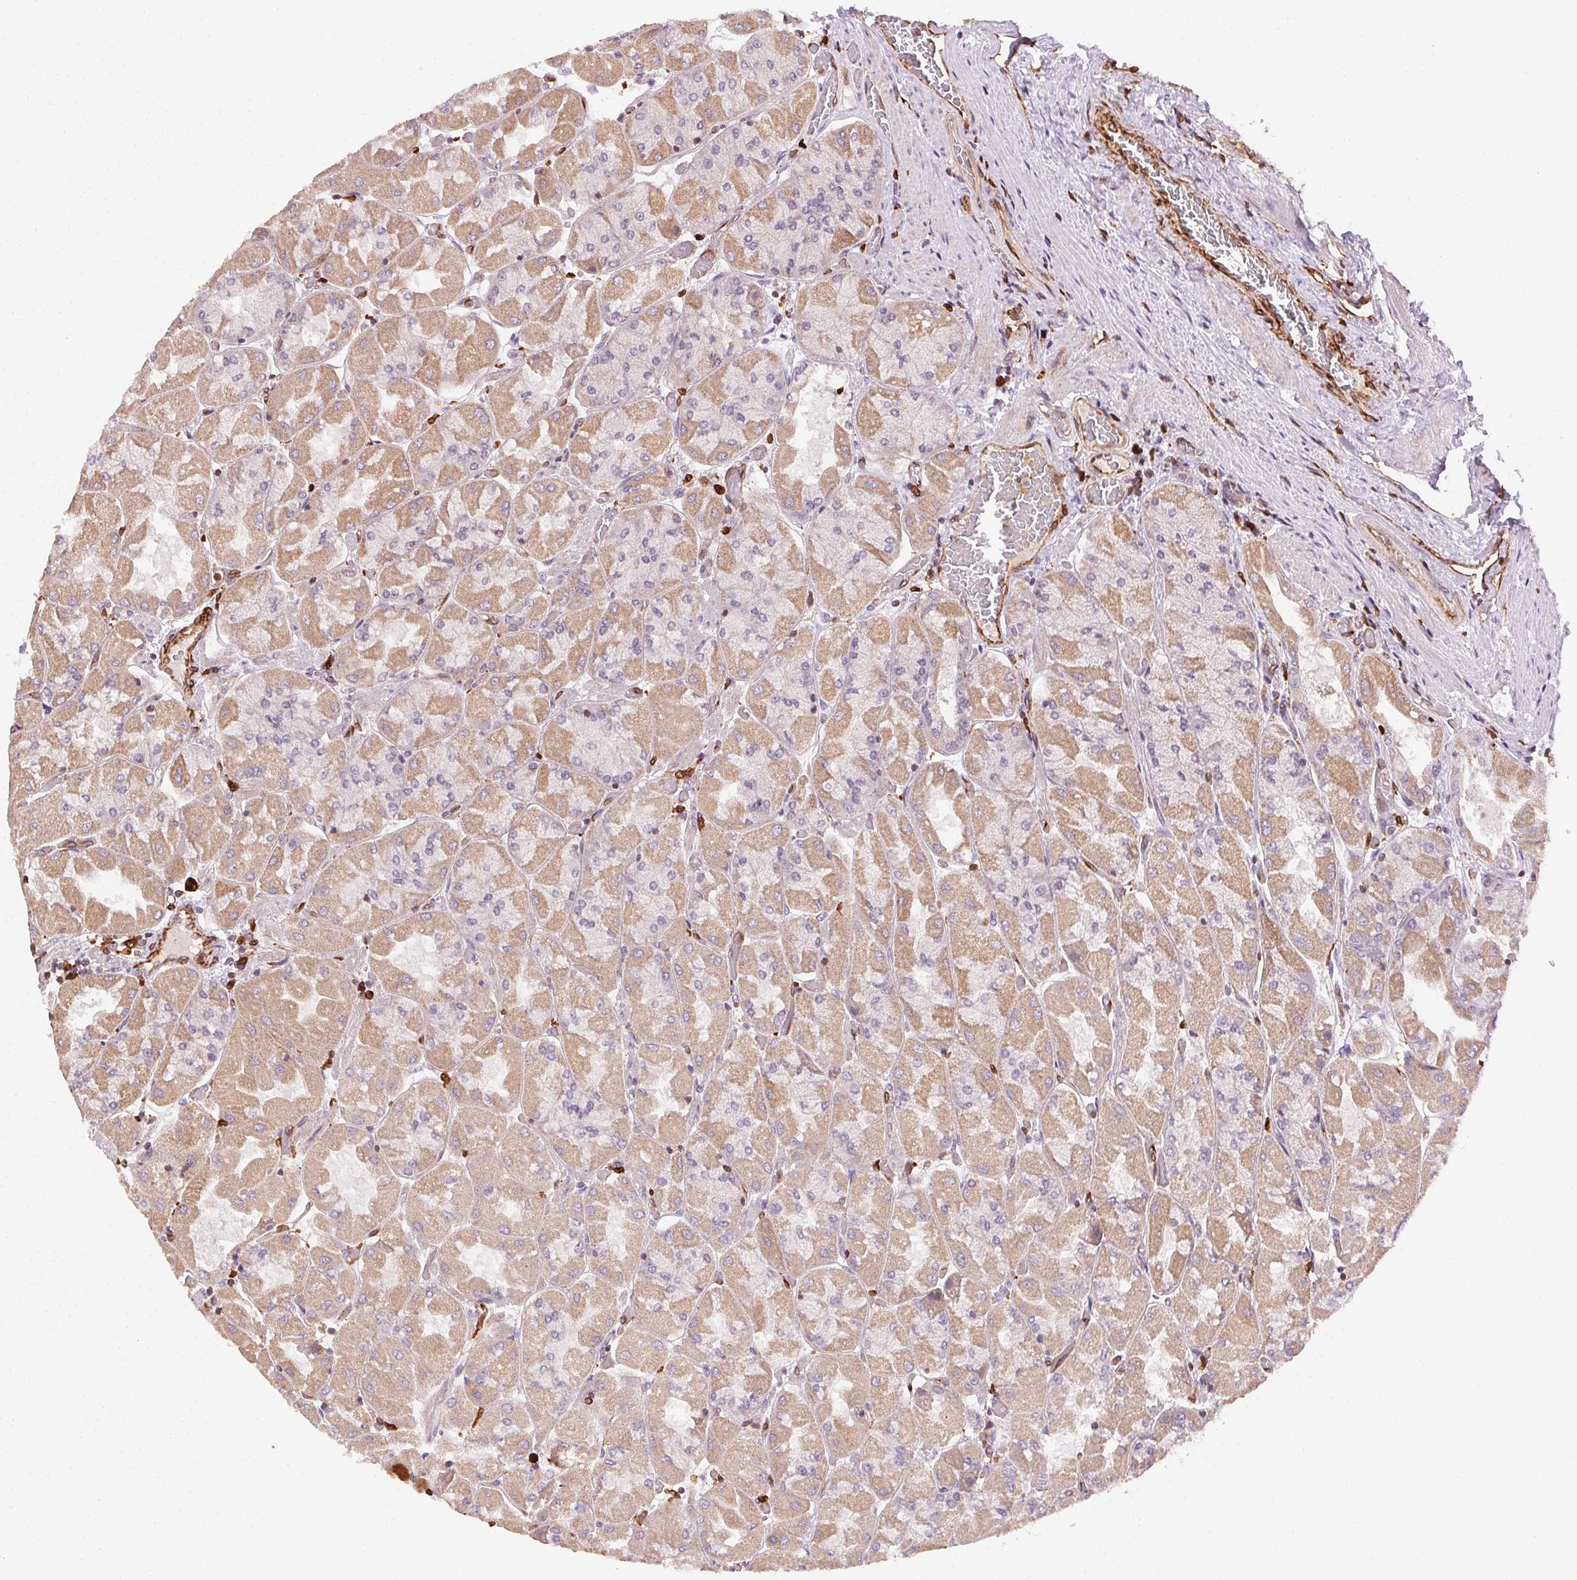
{"staining": {"intensity": "moderate", "quantity": ">75%", "location": "cytoplasmic/membranous"}, "tissue": "stomach", "cell_type": "Glandular cells", "image_type": "normal", "snomed": [{"axis": "morphology", "description": "Normal tissue, NOS"}, {"axis": "topography", "description": "Stomach"}], "caption": "A micrograph of stomach stained for a protein displays moderate cytoplasmic/membranous brown staining in glandular cells.", "gene": "RNASET2", "patient": {"sex": "female", "age": 61}}